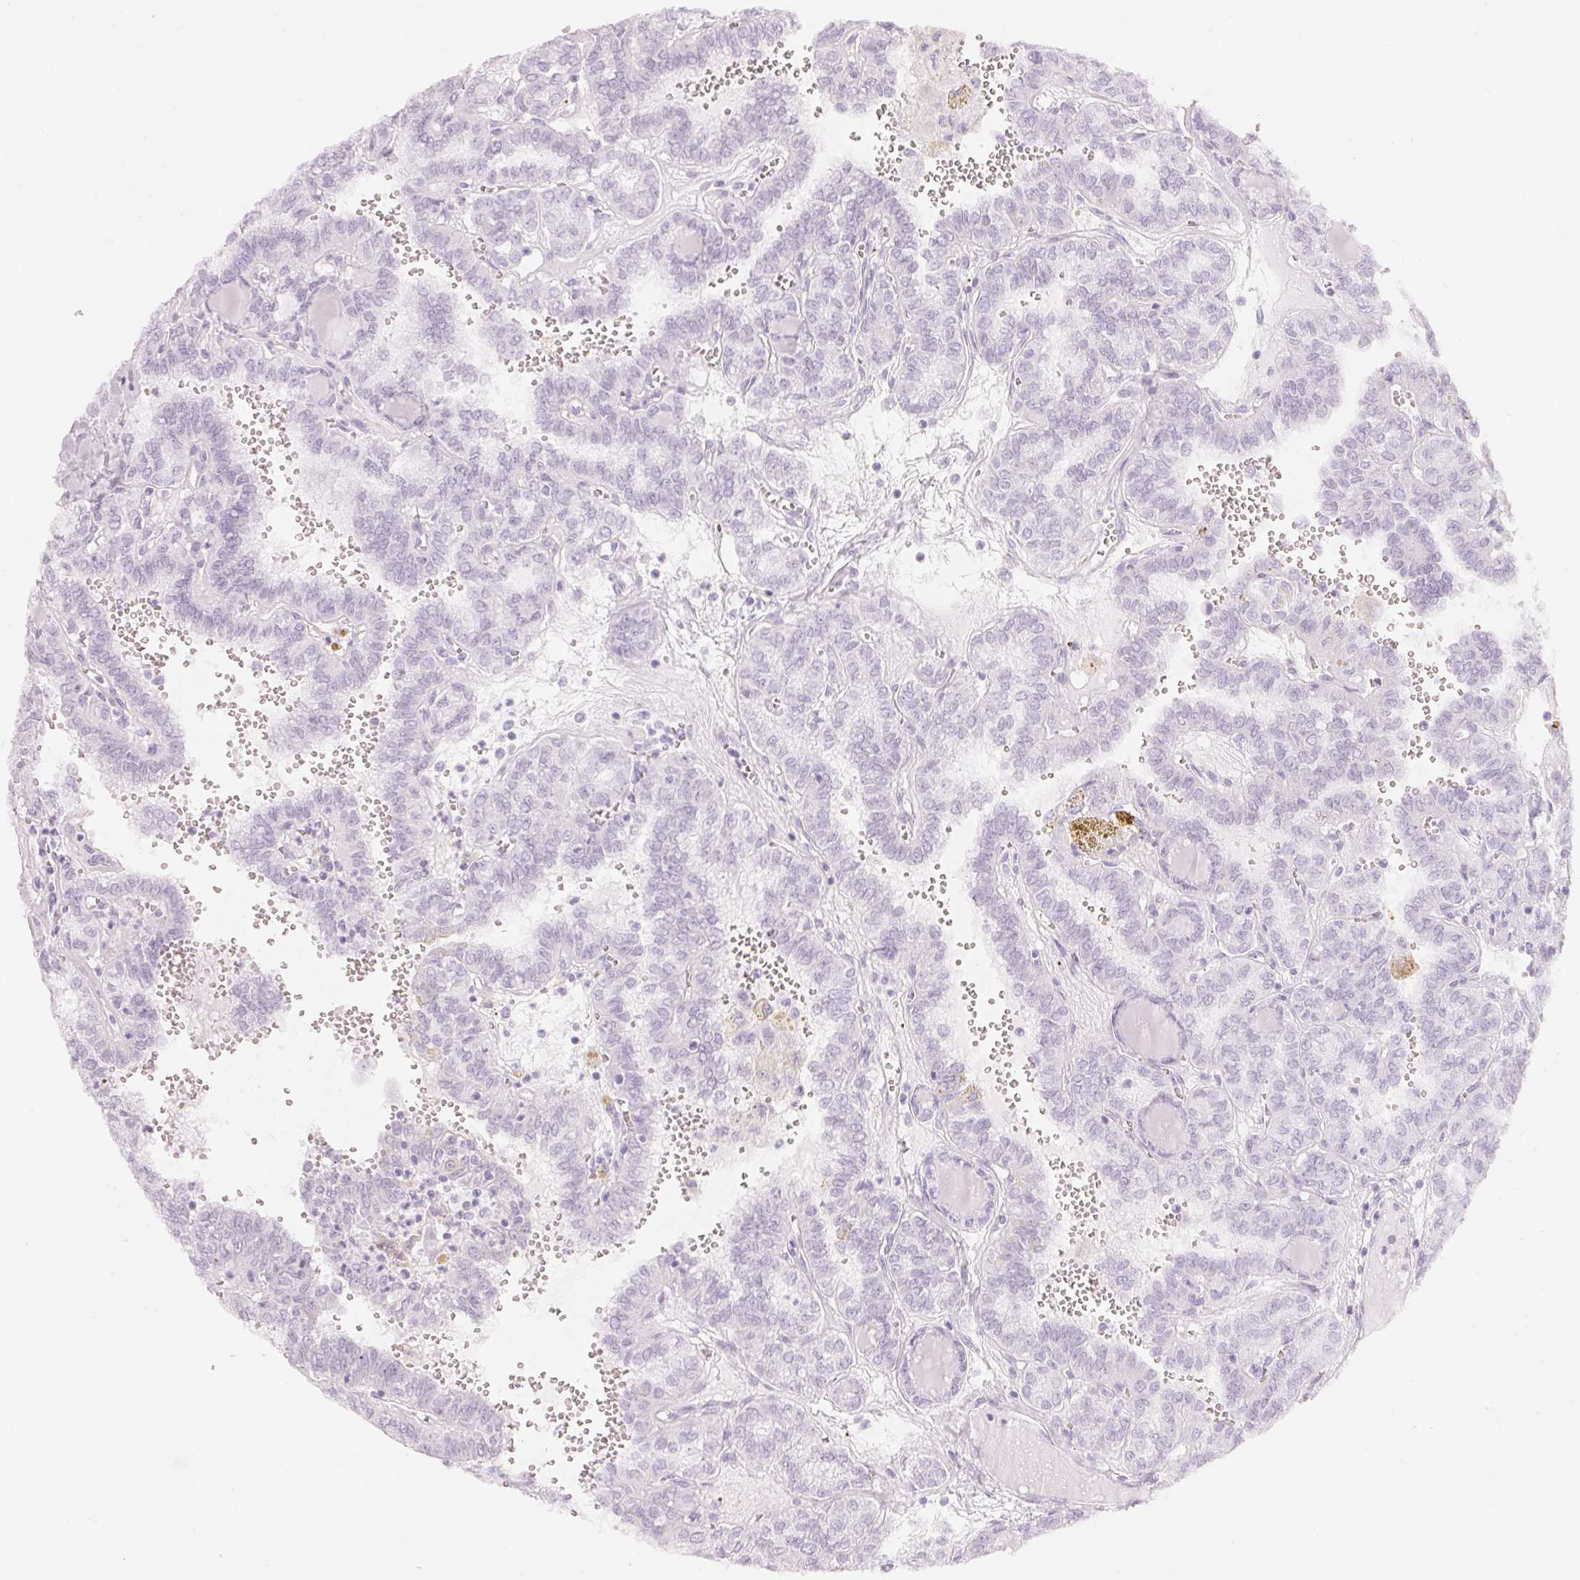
{"staining": {"intensity": "negative", "quantity": "none", "location": "none"}, "tissue": "thyroid cancer", "cell_type": "Tumor cells", "image_type": "cancer", "snomed": [{"axis": "morphology", "description": "Papillary adenocarcinoma, NOS"}, {"axis": "topography", "description": "Thyroid gland"}], "caption": "Immunohistochemistry (IHC) histopathology image of neoplastic tissue: thyroid cancer (papillary adenocarcinoma) stained with DAB (3,3'-diaminobenzidine) demonstrates no significant protein positivity in tumor cells. (Immunohistochemistry, brightfield microscopy, high magnification).", "gene": "CFHR2", "patient": {"sex": "female", "age": 41}}